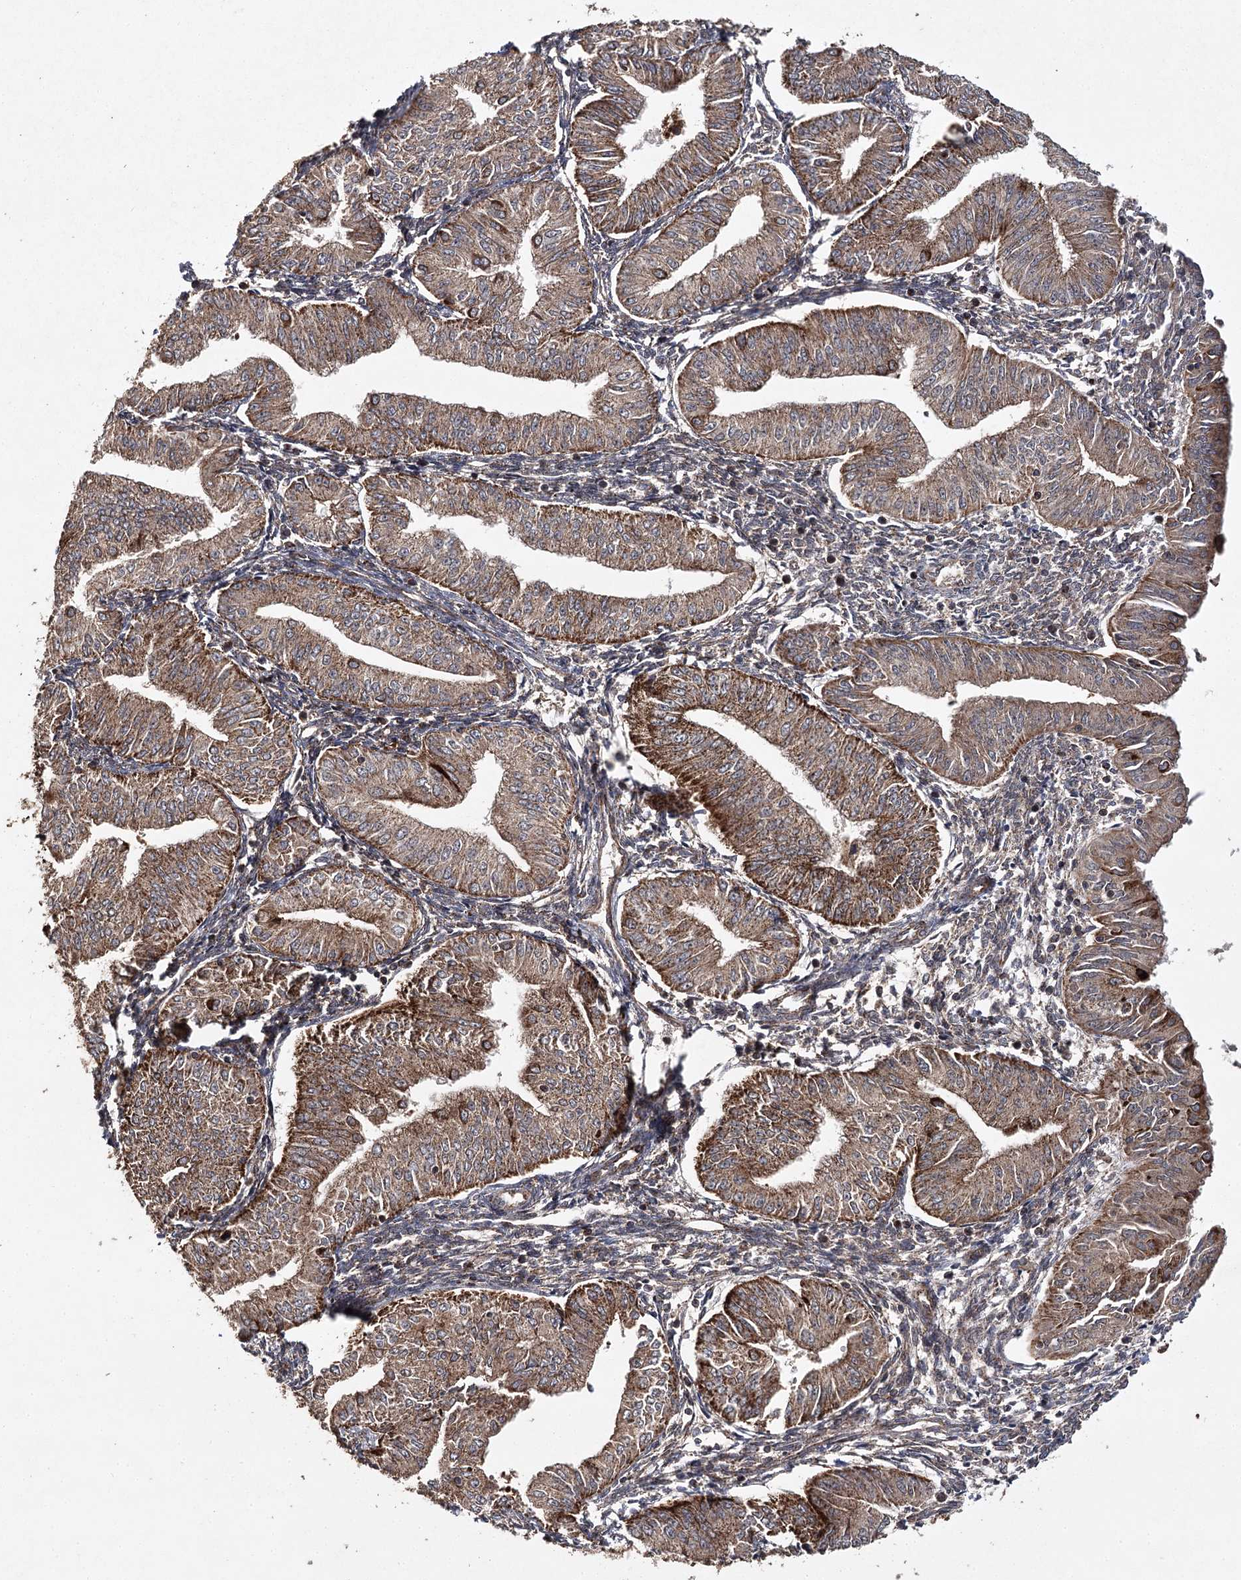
{"staining": {"intensity": "moderate", "quantity": ">75%", "location": "cytoplasmic/membranous"}, "tissue": "endometrial cancer", "cell_type": "Tumor cells", "image_type": "cancer", "snomed": [{"axis": "morphology", "description": "Normal tissue, NOS"}, {"axis": "morphology", "description": "Adenocarcinoma, NOS"}, {"axis": "topography", "description": "Endometrium"}], "caption": "Protein analysis of endometrial cancer tissue shows moderate cytoplasmic/membranous positivity in about >75% of tumor cells.", "gene": "ZNRF3", "patient": {"sex": "female", "age": 53}}